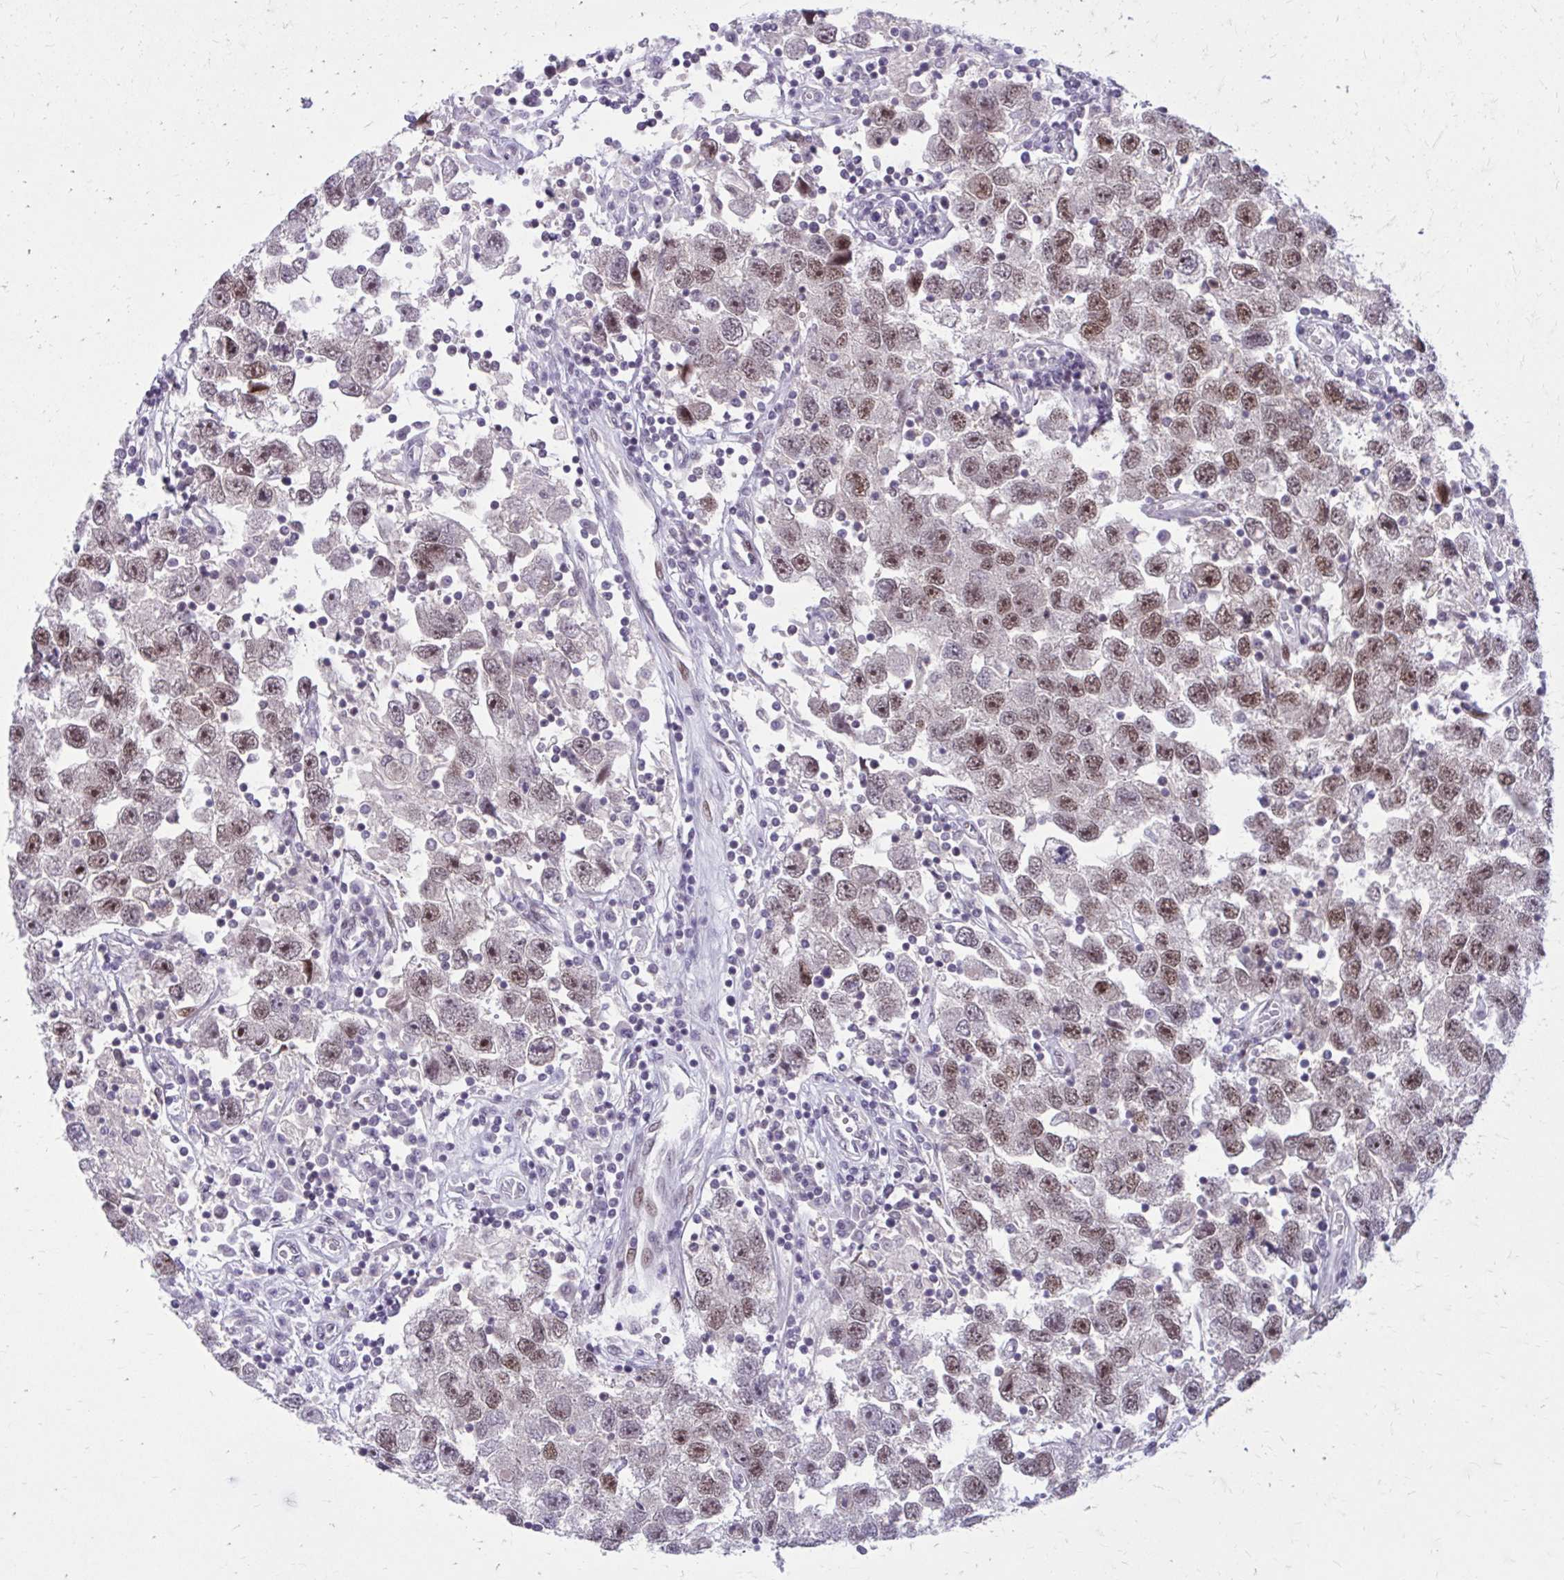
{"staining": {"intensity": "moderate", "quantity": ">75%", "location": "nuclear"}, "tissue": "testis cancer", "cell_type": "Tumor cells", "image_type": "cancer", "snomed": [{"axis": "morphology", "description": "Seminoma, NOS"}, {"axis": "topography", "description": "Testis"}], "caption": "IHC (DAB (3,3'-diaminobenzidine)) staining of human testis cancer (seminoma) demonstrates moderate nuclear protein staining in about >75% of tumor cells.", "gene": "PSME4", "patient": {"sex": "male", "age": 26}}